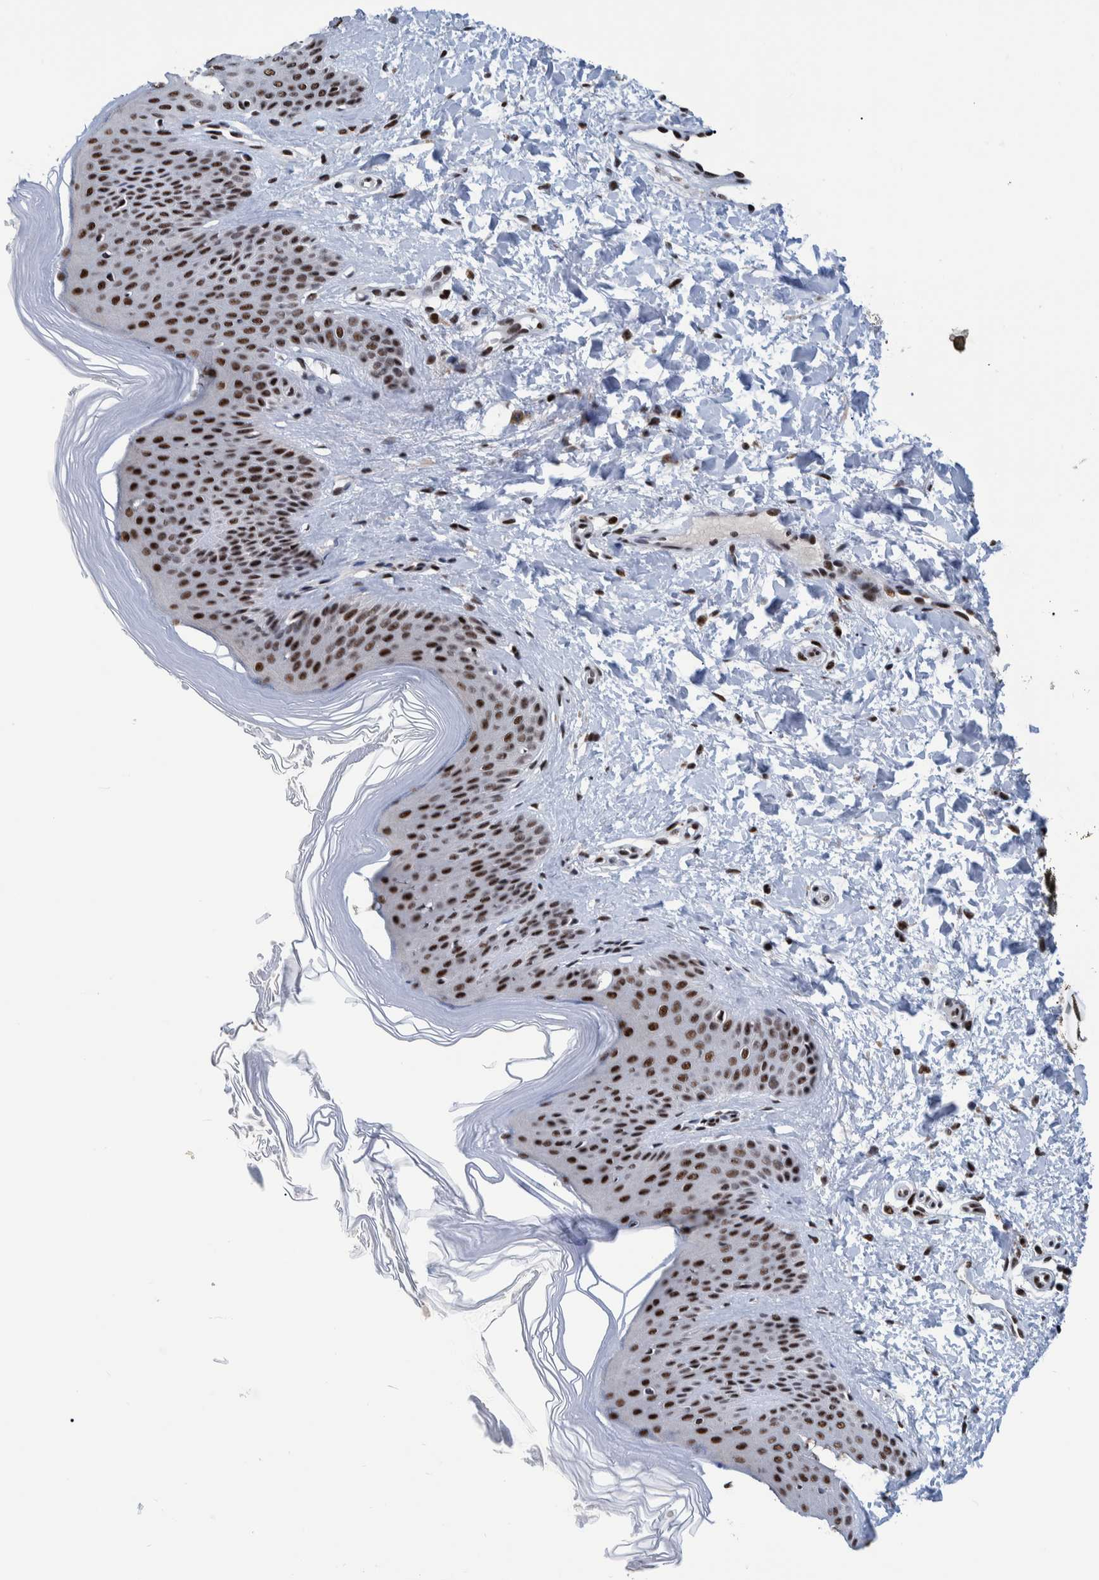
{"staining": {"intensity": "strong", "quantity": ">75%", "location": "nuclear"}, "tissue": "skin", "cell_type": "Fibroblasts", "image_type": "normal", "snomed": [{"axis": "morphology", "description": "Normal tissue, NOS"}, {"axis": "morphology", "description": "Malignant melanoma, Metastatic site"}, {"axis": "topography", "description": "Skin"}], "caption": "A brown stain labels strong nuclear expression of a protein in fibroblasts of unremarkable skin. Nuclei are stained in blue.", "gene": "EFTUD2", "patient": {"sex": "male", "age": 41}}